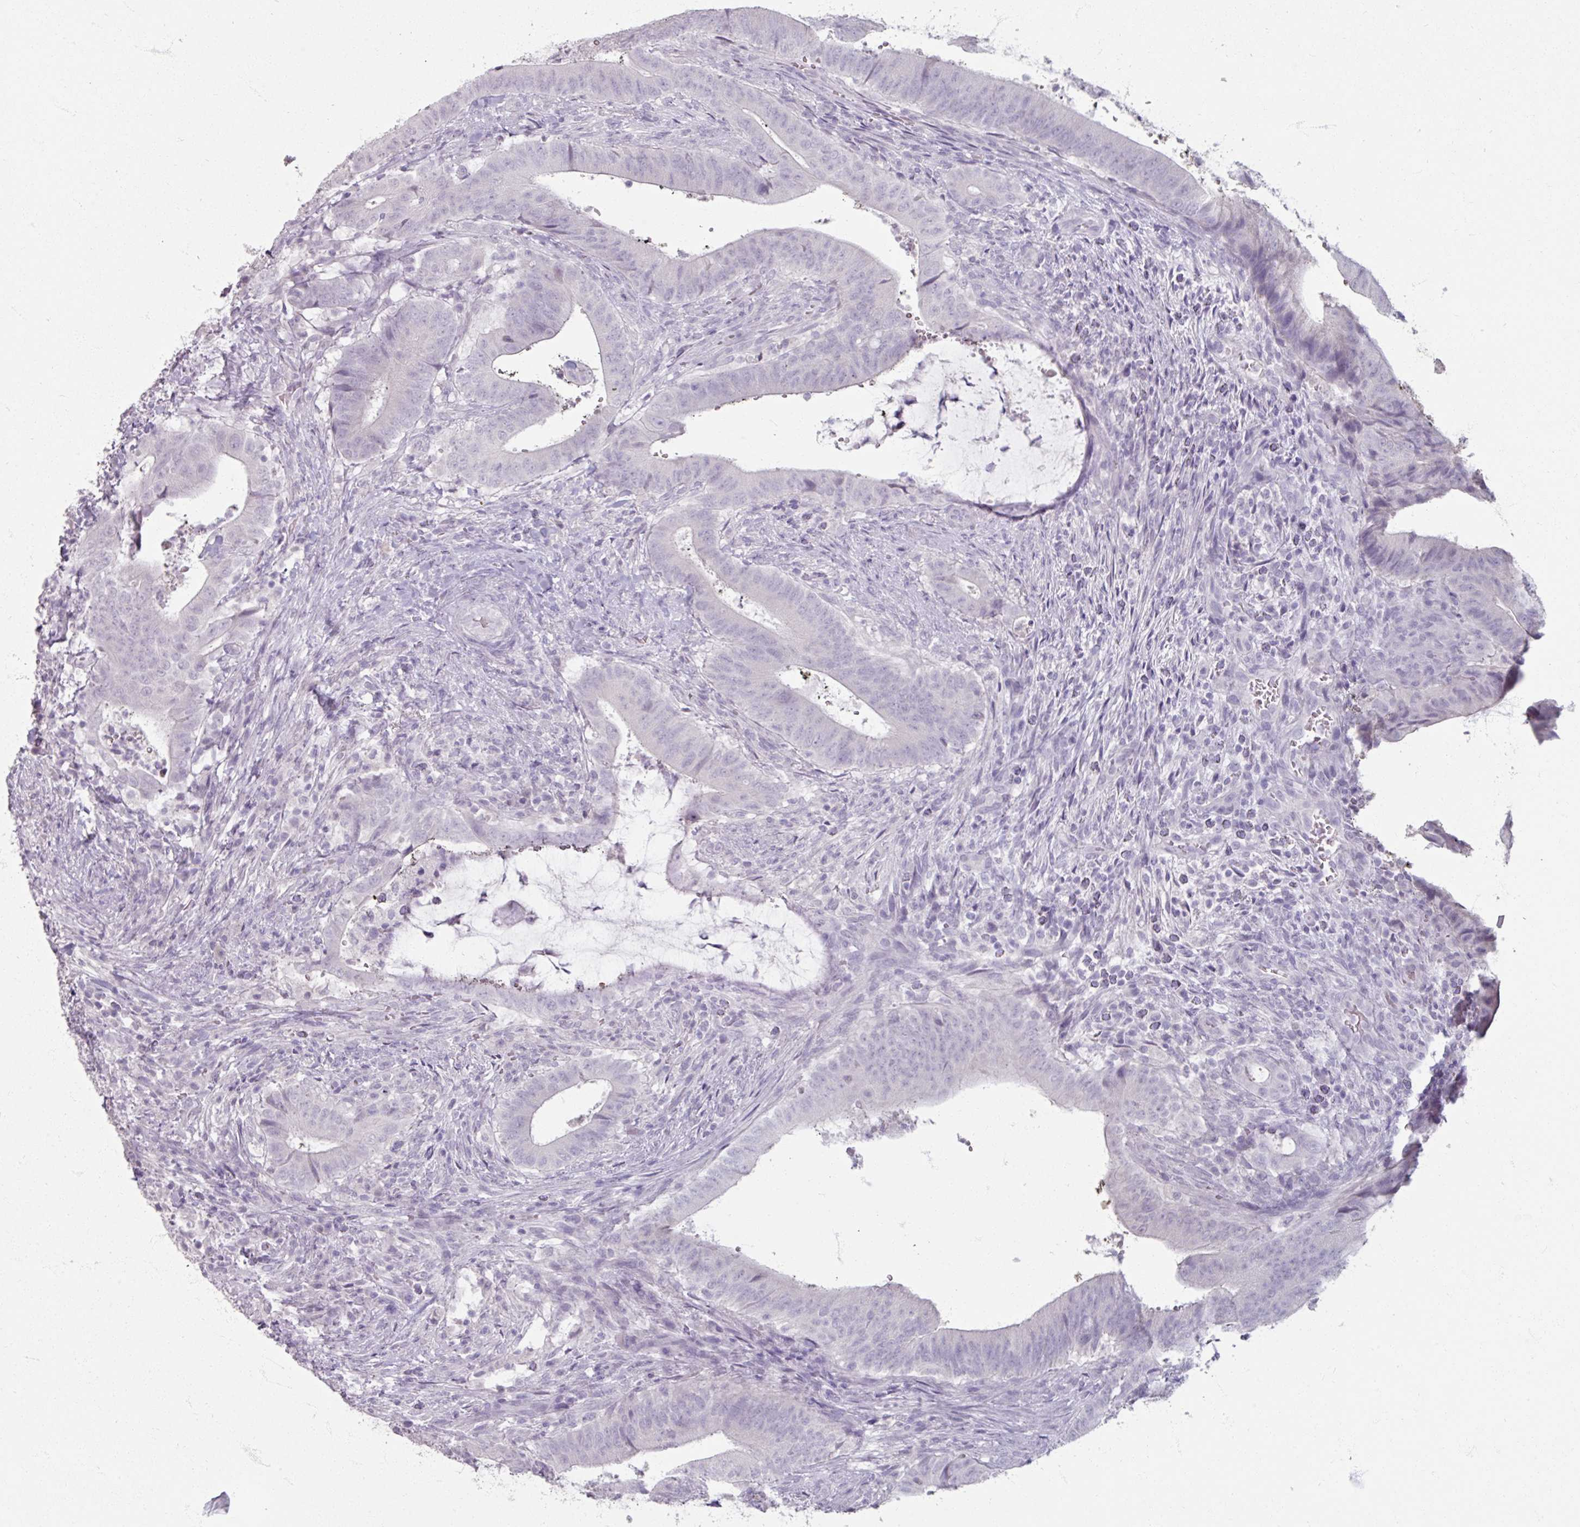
{"staining": {"intensity": "negative", "quantity": "none", "location": "none"}, "tissue": "colorectal cancer", "cell_type": "Tumor cells", "image_type": "cancer", "snomed": [{"axis": "morphology", "description": "Adenocarcinoma, NOS"}, {"axis": "topography", "description": "Colon"}], "caption": "High magnification brightfield microscopy of colorectal adenocarcinoma stained with DAB (brown) and counterstained with hematoxylin (blue): tumor cells show no significant staining.", "gene": "TG", "patient": {"sex": "female", "age": 43}}